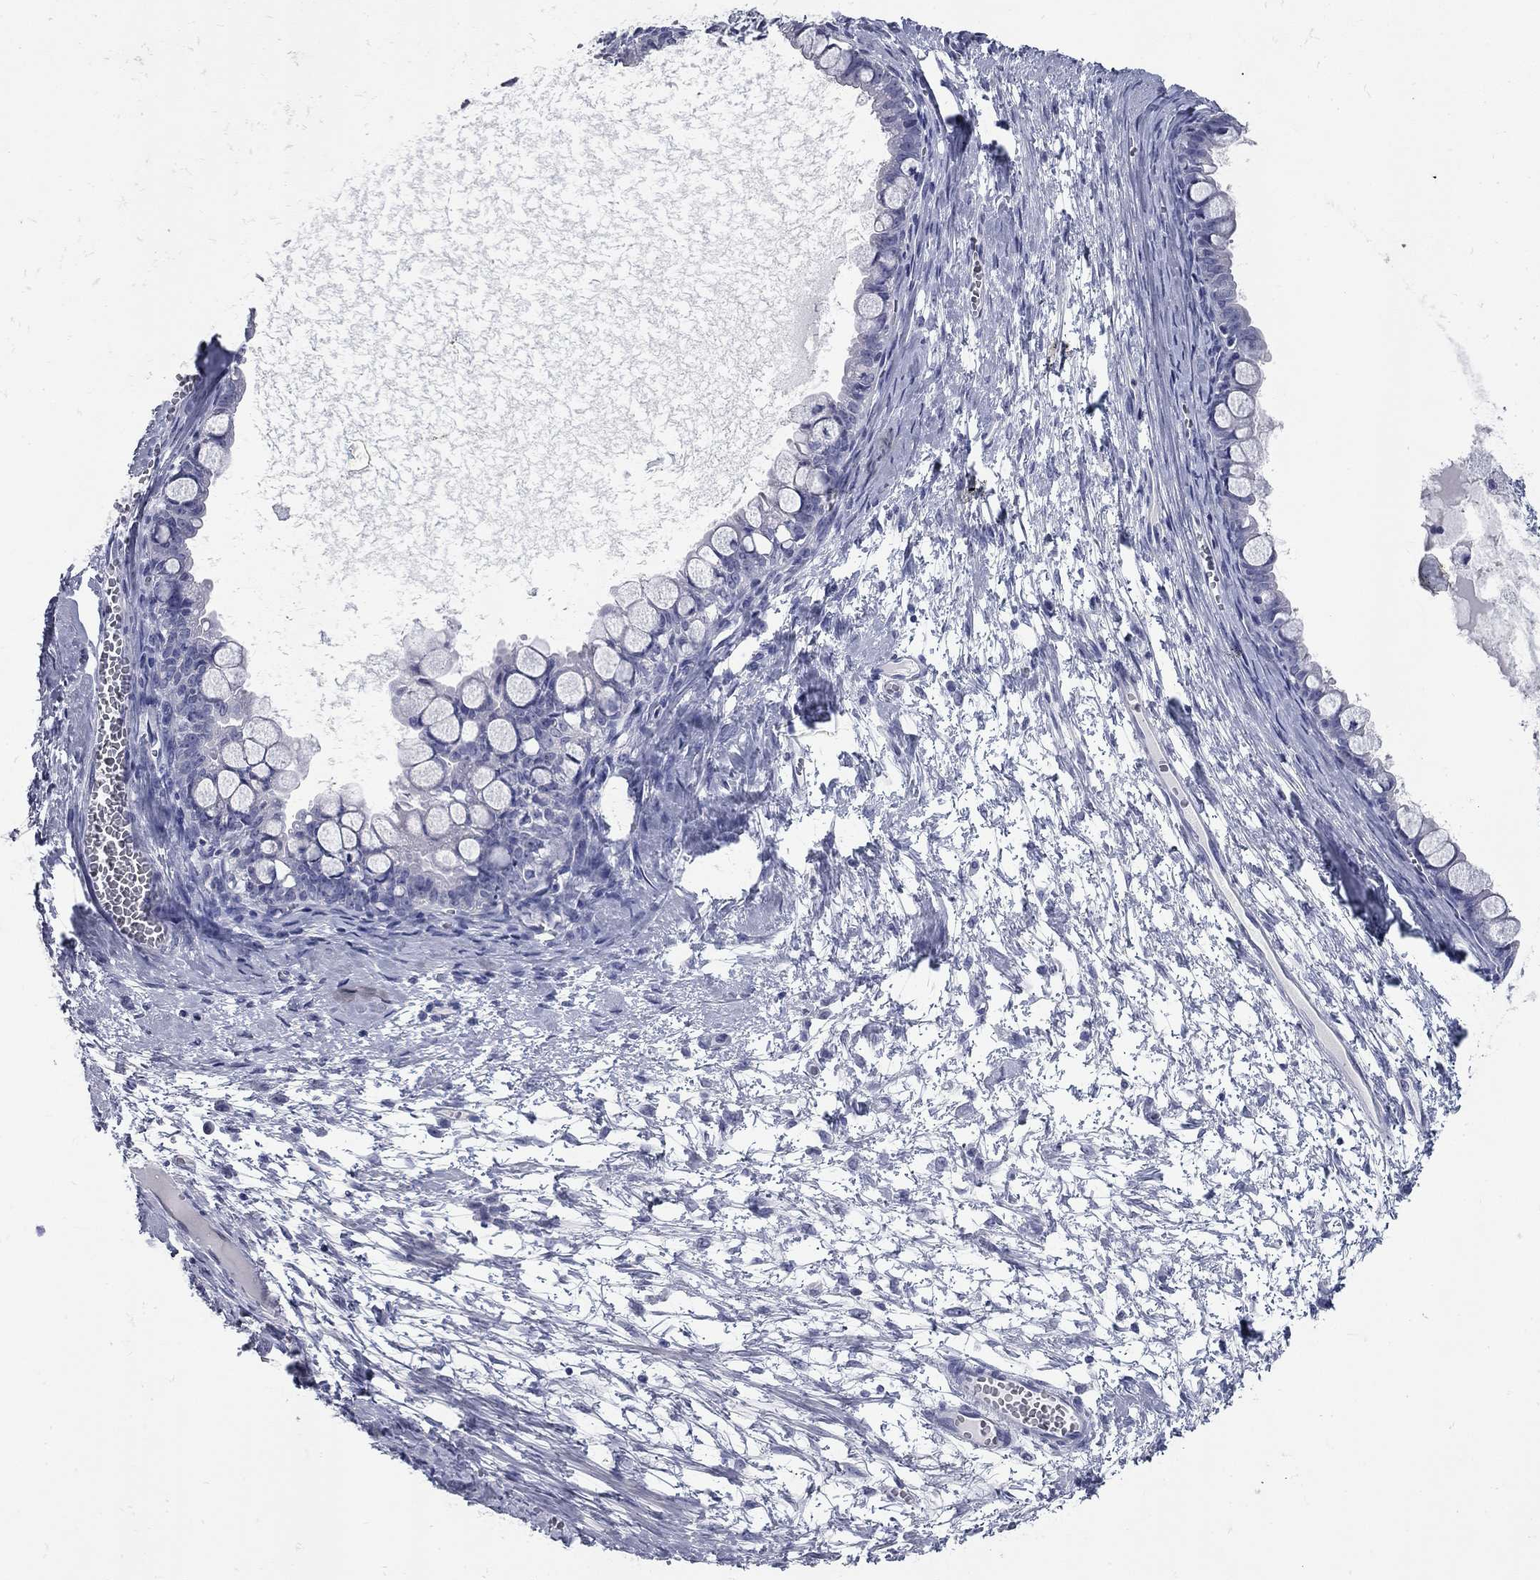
{"staining": {"intensity": "negative", "quantity": "none", "location": "none"}, "tissue": "ovarian cancer", "cell_type": "Tumor cells", "image_type": "cancer", "snomed": [{"axis": "morphology", "description": "Cystadenocarcinoma, mucinous, NOS"}, {"axis": "topography", "description": "Ovary"}], "caption": "Immunohistochemistry micrograph of neoplastic tissue: ovarian mucinous cystadenocarcinoma stained with DAB displays no significant protein expression in tumor cells.", "gene": "SYT12", "patient": {"sex": "female", "age": 63}}